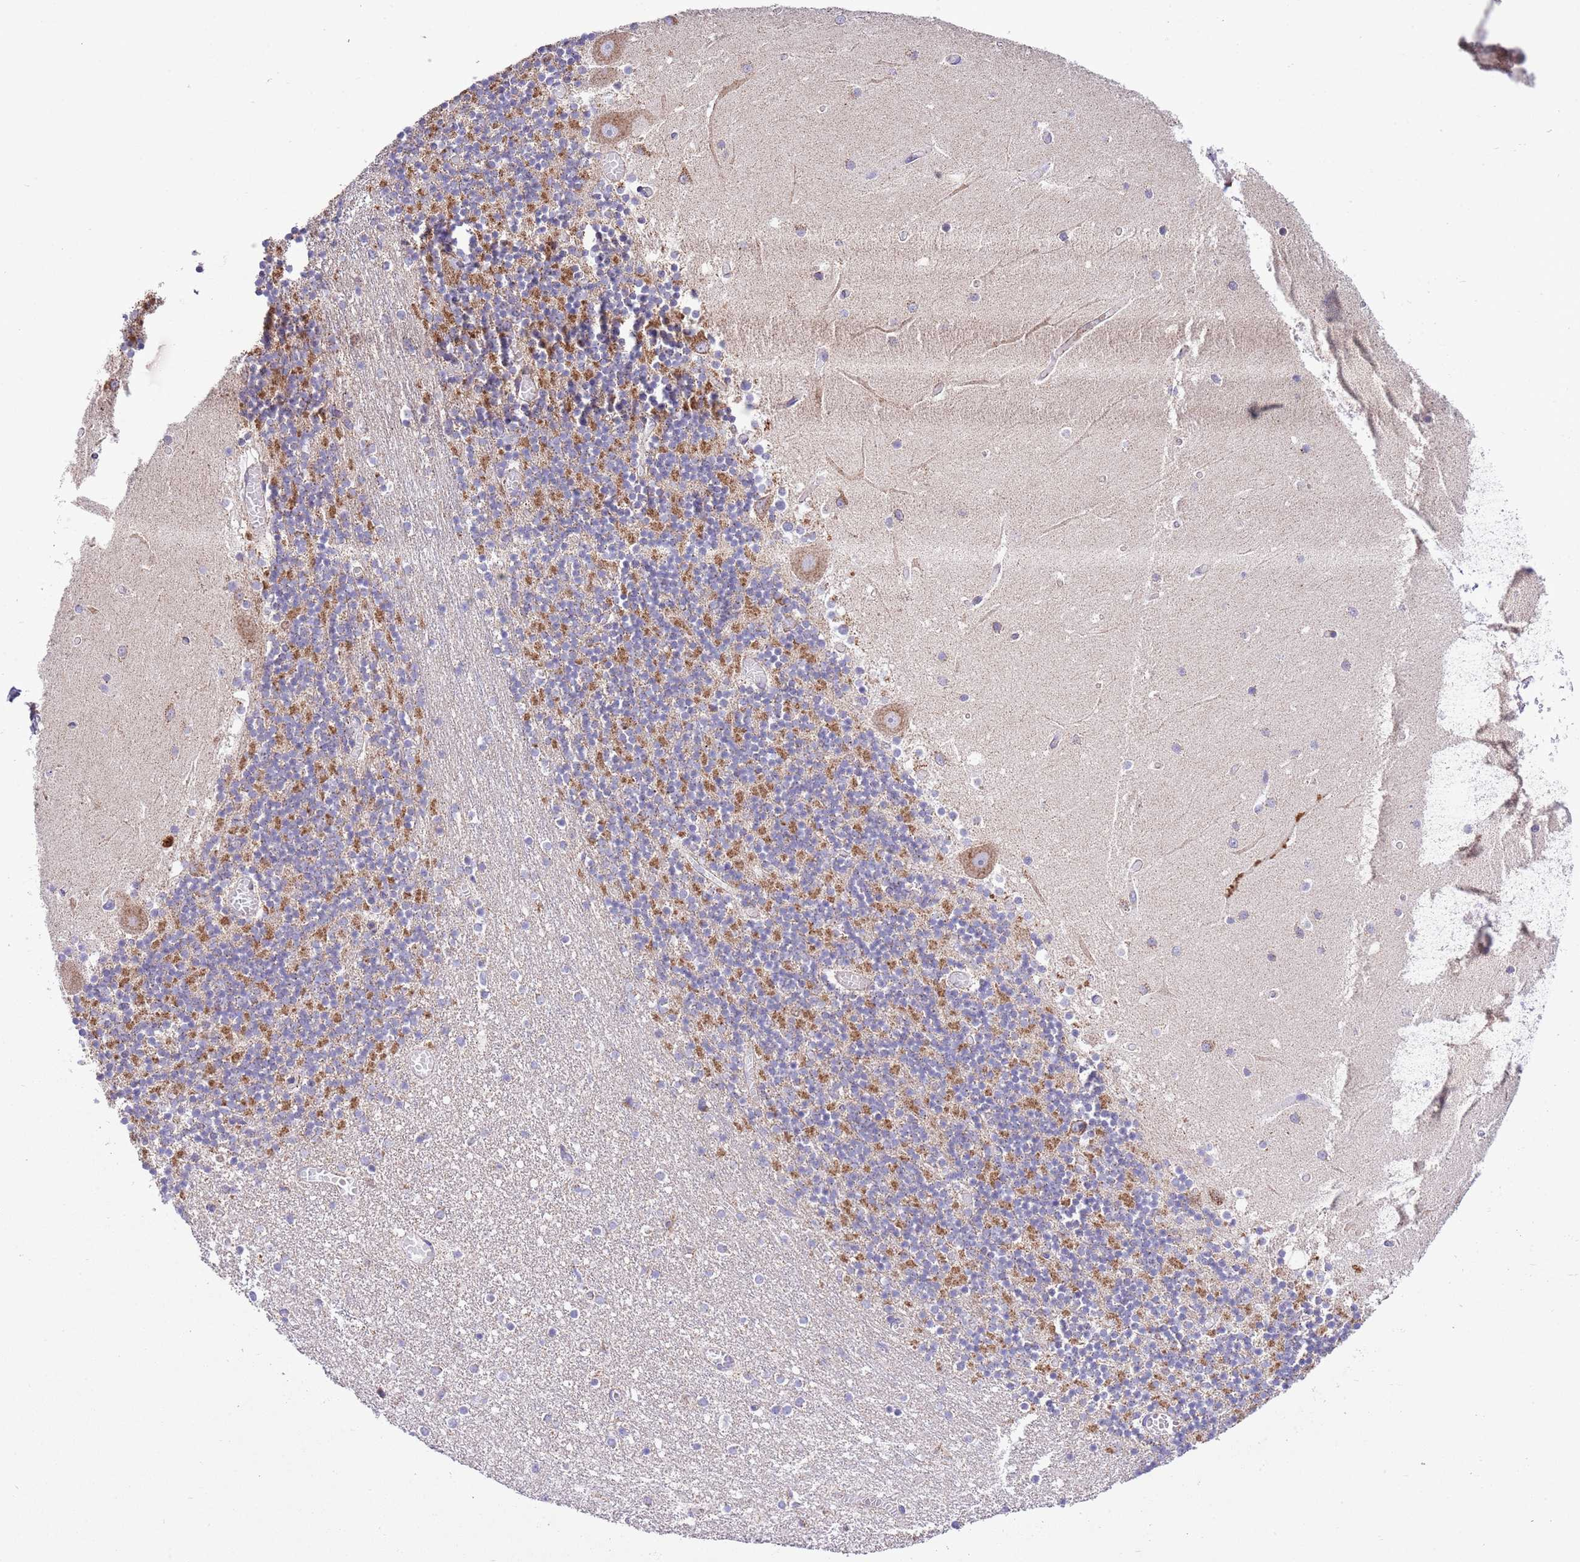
{"staining": {"intensity": "moderate", "quantity": "25%-75%", "location": "cytoplasmic/membranous"}, "tissue": "cerebellum", "cell_type": "Cells in granular layer", "image_type": "normal", "snomed": [{"axis": "morphology", "description": "Normal tissue, NOS"}, {"axis": "topography", "description": "Cerebellum"}], "caption": "Protein analysis of benign cerebellum shows moderate cytoplasmic/membranous positivity in about 25%-75% of cells in granular layer.", "gene": "TEKTIP1", "patient": {"sex": "female", "age": 28}}